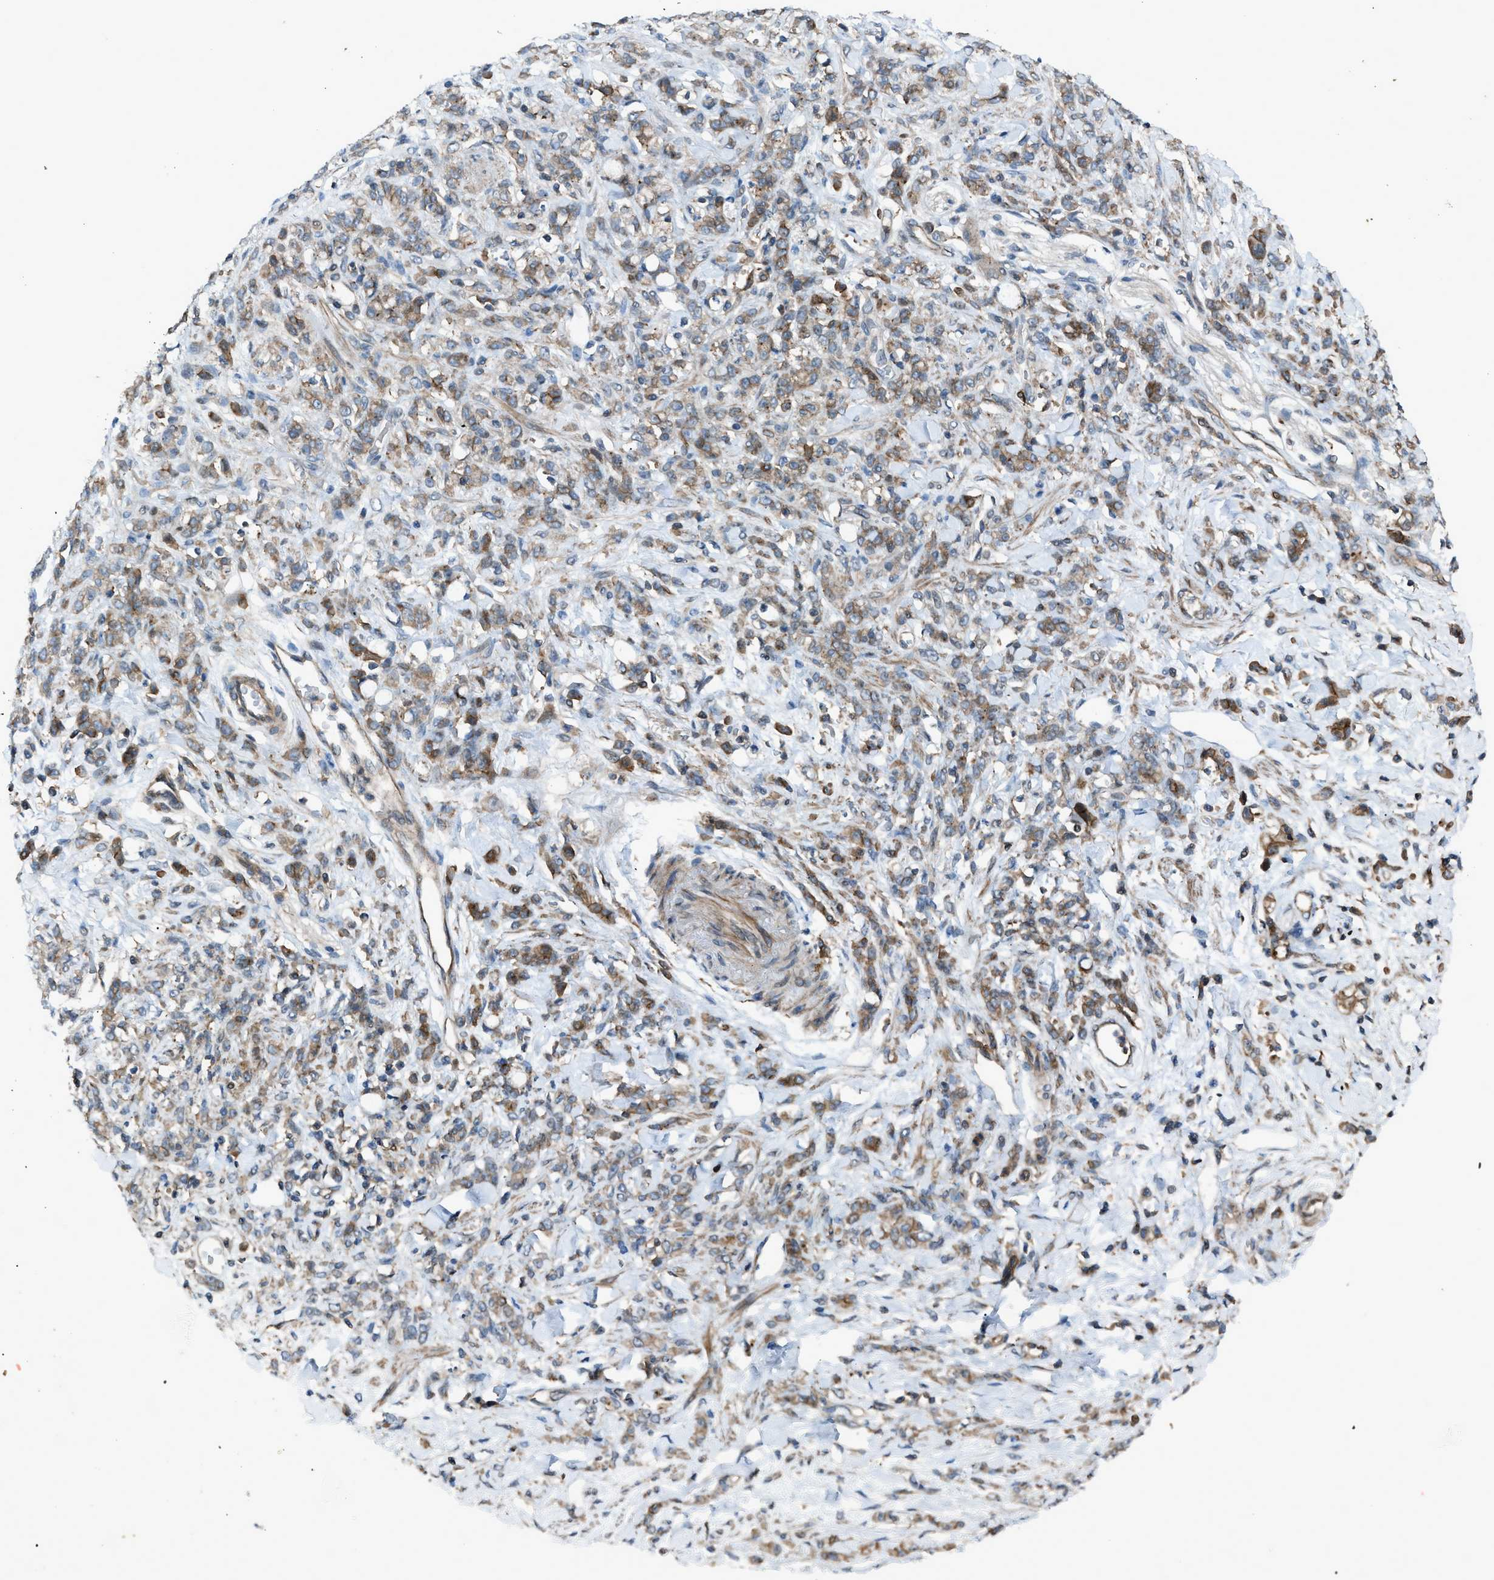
{"staining": {"intensity": "moderate", "quantity": ">75%", "location": "cytoplasmic/membranous"}, "tissue": "stomach cancer", "cell_type": "Tumor cells", "image_type": "cancer", "snomed": [{"axis": "morphology", "description": "Normal tissue, NOS"}, {"axis": "morphology", "description": "Adenocarcinoma, NOS"}, {"axis": "topography", "description": "Stomach"}], "caption": "A brown stain highlights moderate cytoplasmic/membranous expression of a protein in stomach adenocarcinoma tumor cells. Nuclei are stained in blue.", "gene": "DYRK1A", "patient": {"sex": "male", "age": 82}}